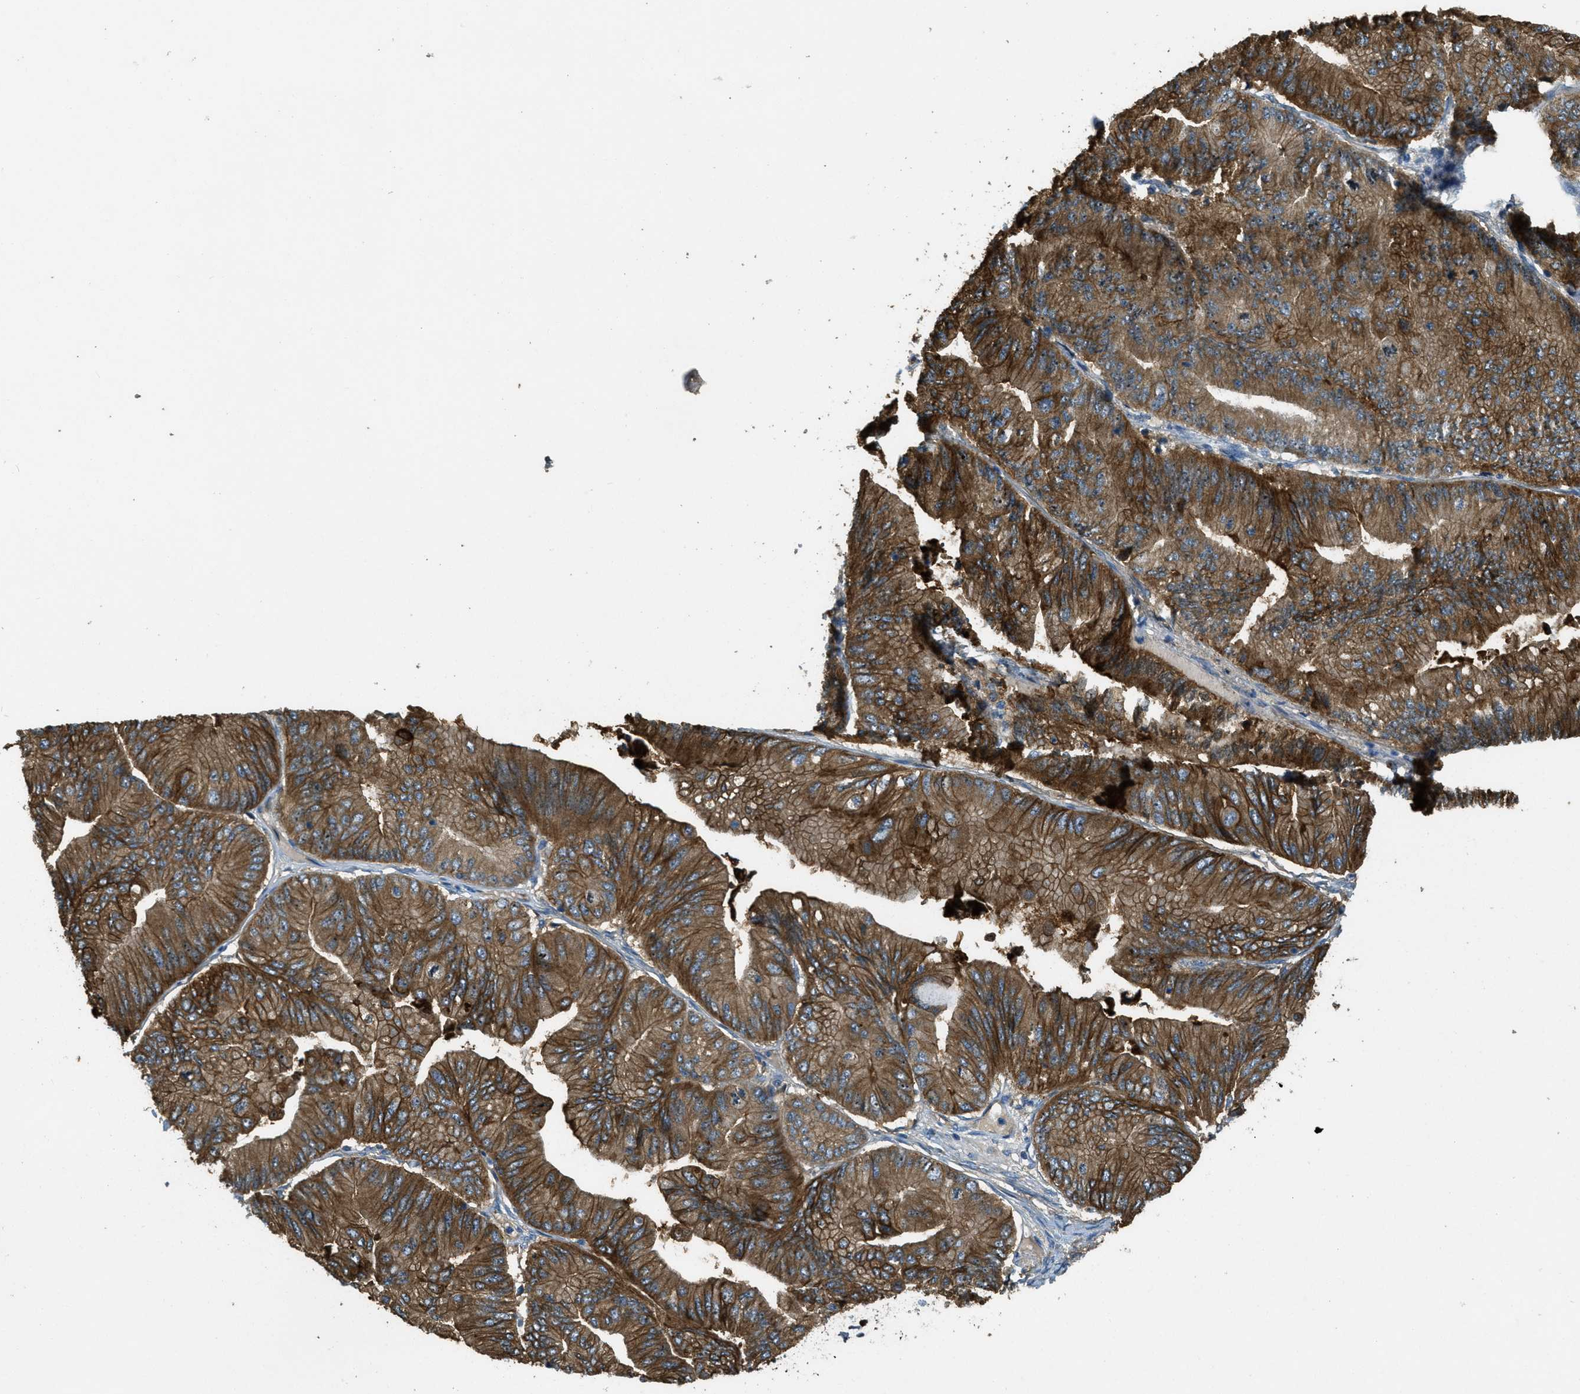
{"staining": {"intensity": "moderate", "quantity": ">75%", "location": "cytoplasmic/membranous,nuclear"}, "tissue": "ovarian cancer", "cell_type": "Tumor cells", "image_type": "cancer", "snomed": [{"axis": "morphology", "description": "Cystadenocarcinoma, mucinous, NOS"}, {"axis": "topography", "description": "Ovary"}], "caption": "The immunohistochemical stain shows moderate cytoplasmic/membranous and nuclear expression in tumor cells of ovarian cancer tissue.", "gene": "OSMR", "patient": {"sex": "female", "age": 61}}